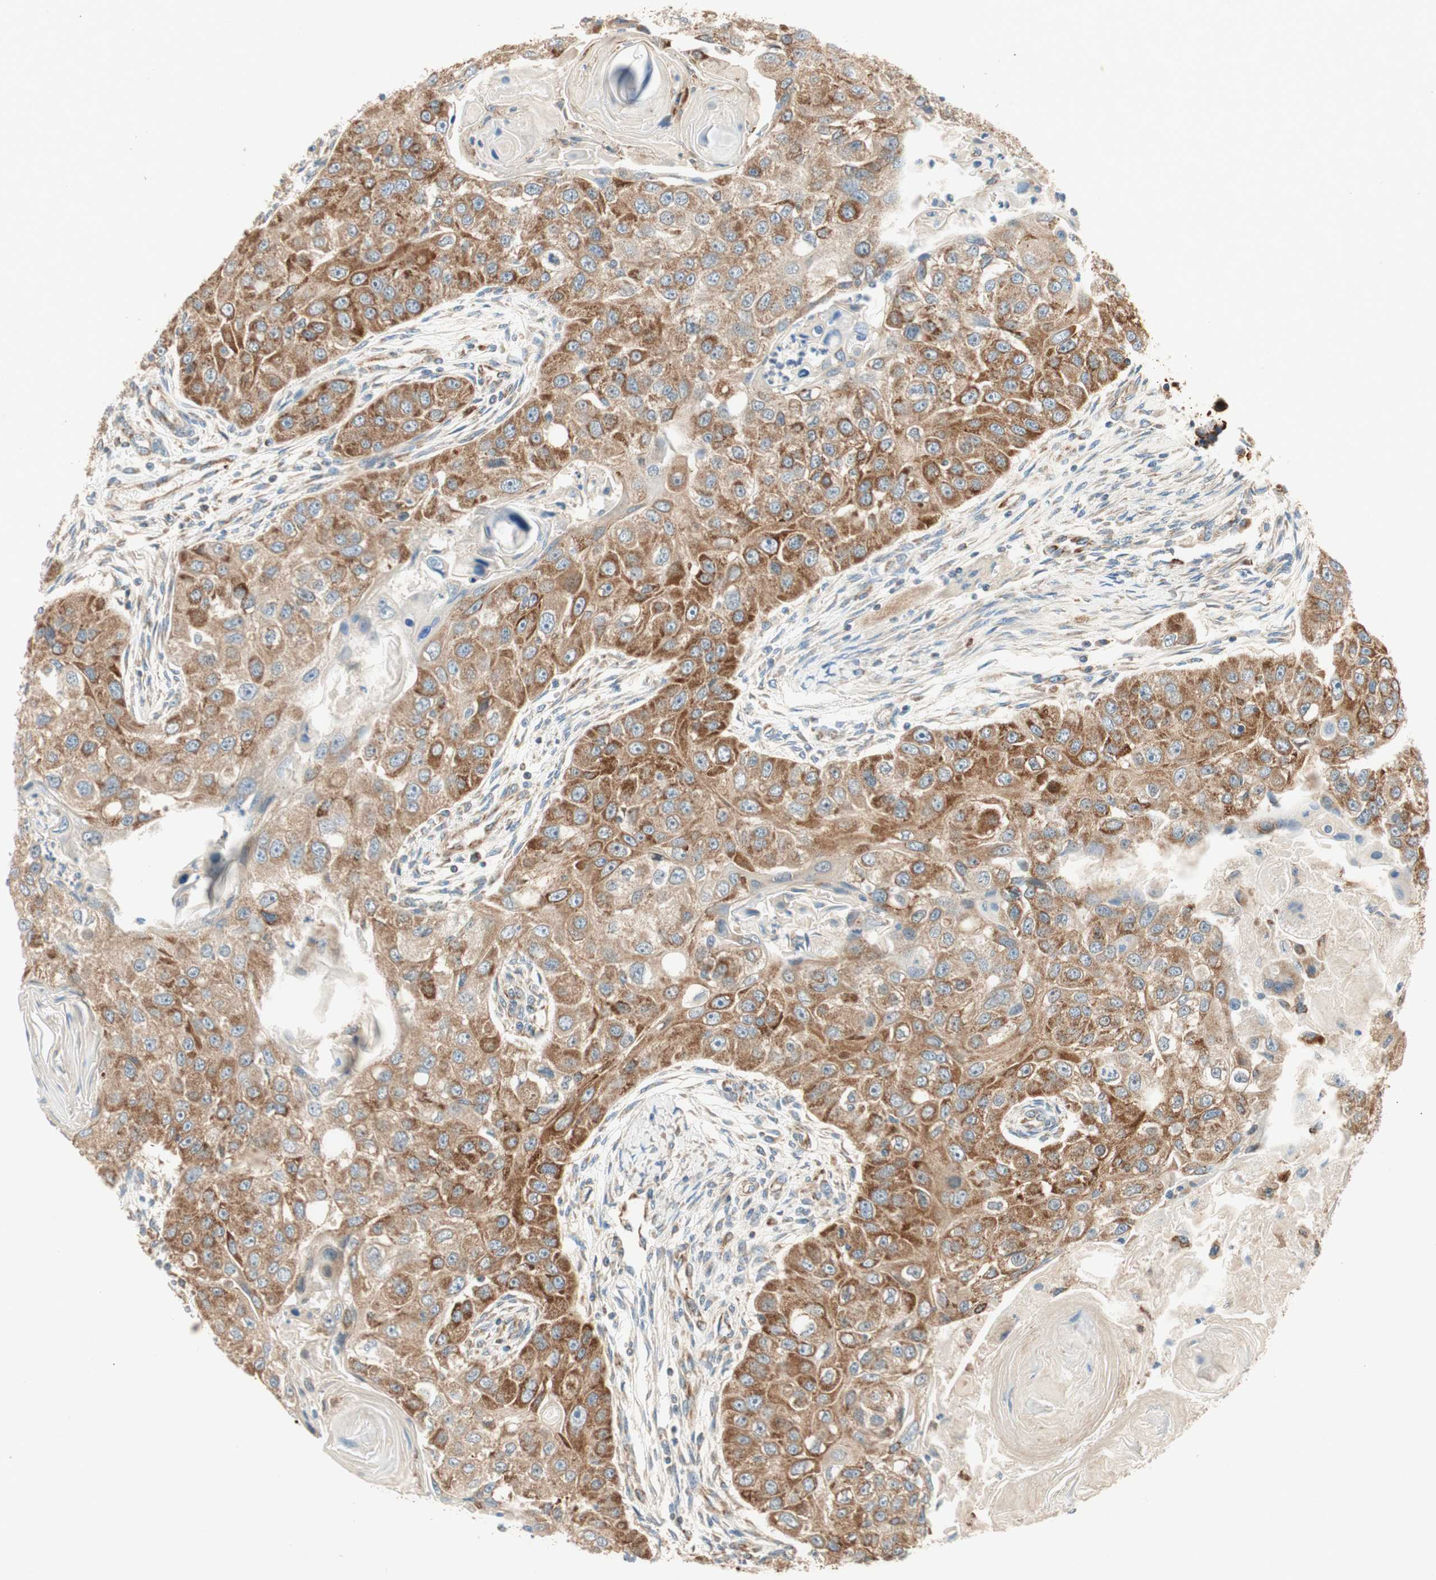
{"staining": {"intensity": "moderate", "quantity": ">75%", "location": "cytoplasmic/membranous"}, "tissue": "head and neck cancer", "cell_type": "Tumor cells", "image_type": "cancer", "snomed": [{"axis": "morphology", "description": "Normal tissue, NOS"}, {"axis": "morphology", "description": "Squamous cell carcinoma, NOS"}, {"axis": "topography", "description": "Skeletal muscle"}, {"axis": "topography", "description": "Head-Neck"}], "caption": "Protein expression analysis of head and neck cancer displays moderate cytoplasmic/membranous positivity in approximately >75% of tumor cells.", "gene": "AKAP1", "patient": {"sex": "male", "age": 51}}